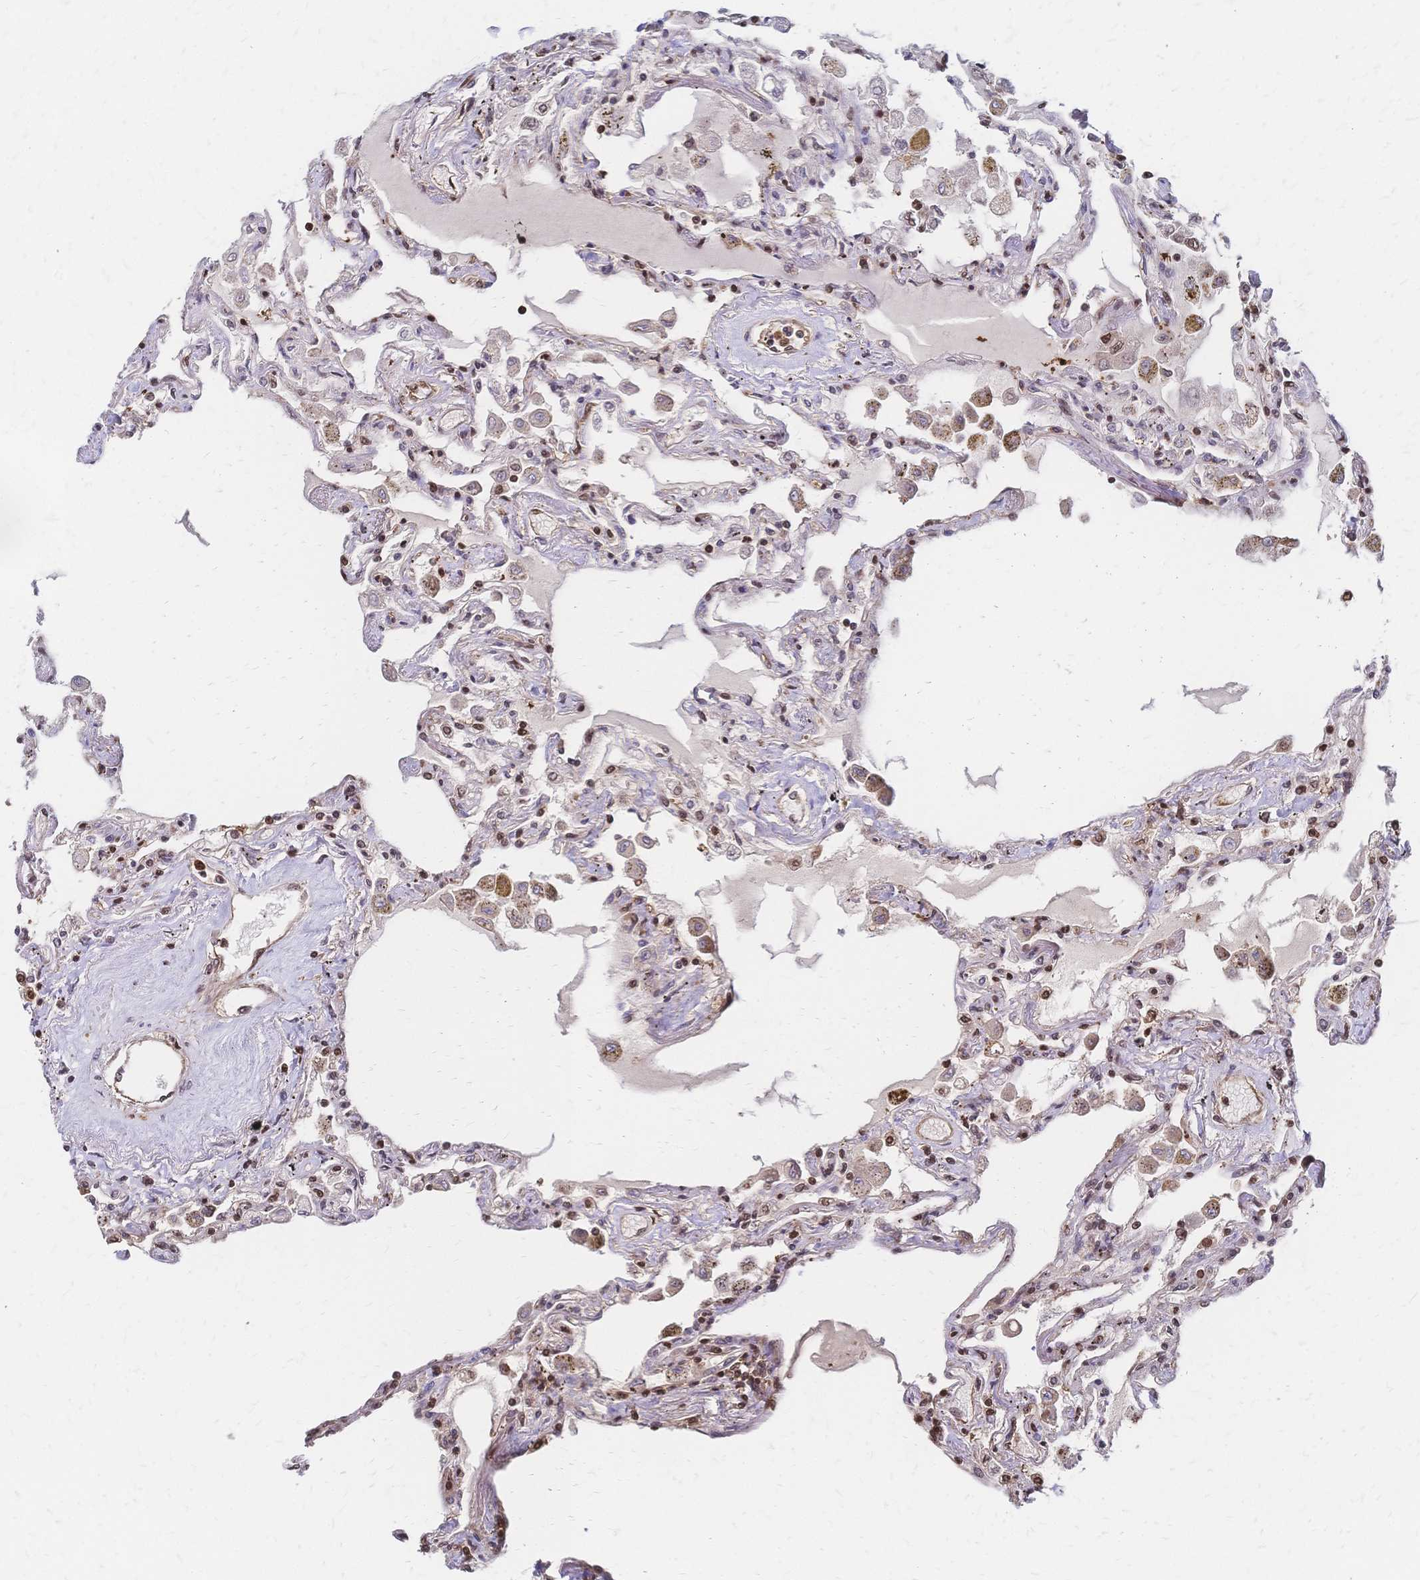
{"staining": {"intensity": "strong", "quantity": "25%-75%", "location": "nuclear"}, "tissue": "lung", "cell_type": "Alveolar cells", "image_type": "normal", "snomed": [{"axis": "morphology", "description": "Normal tissue, NOS"}, {"axis": "morphology", "description": "Adenocarcinoma, NOS"}, {"axis": "topography", "description": "Cartilage tissue"}, {"axis": "topography", "description": "Lung"}], "caption": "Strong nuclear expression is identified in approximately 25%-75% of alveolar cells in normal lung.", "gene": "HDGF", "patient": {"sex": "female", "age": 67}}